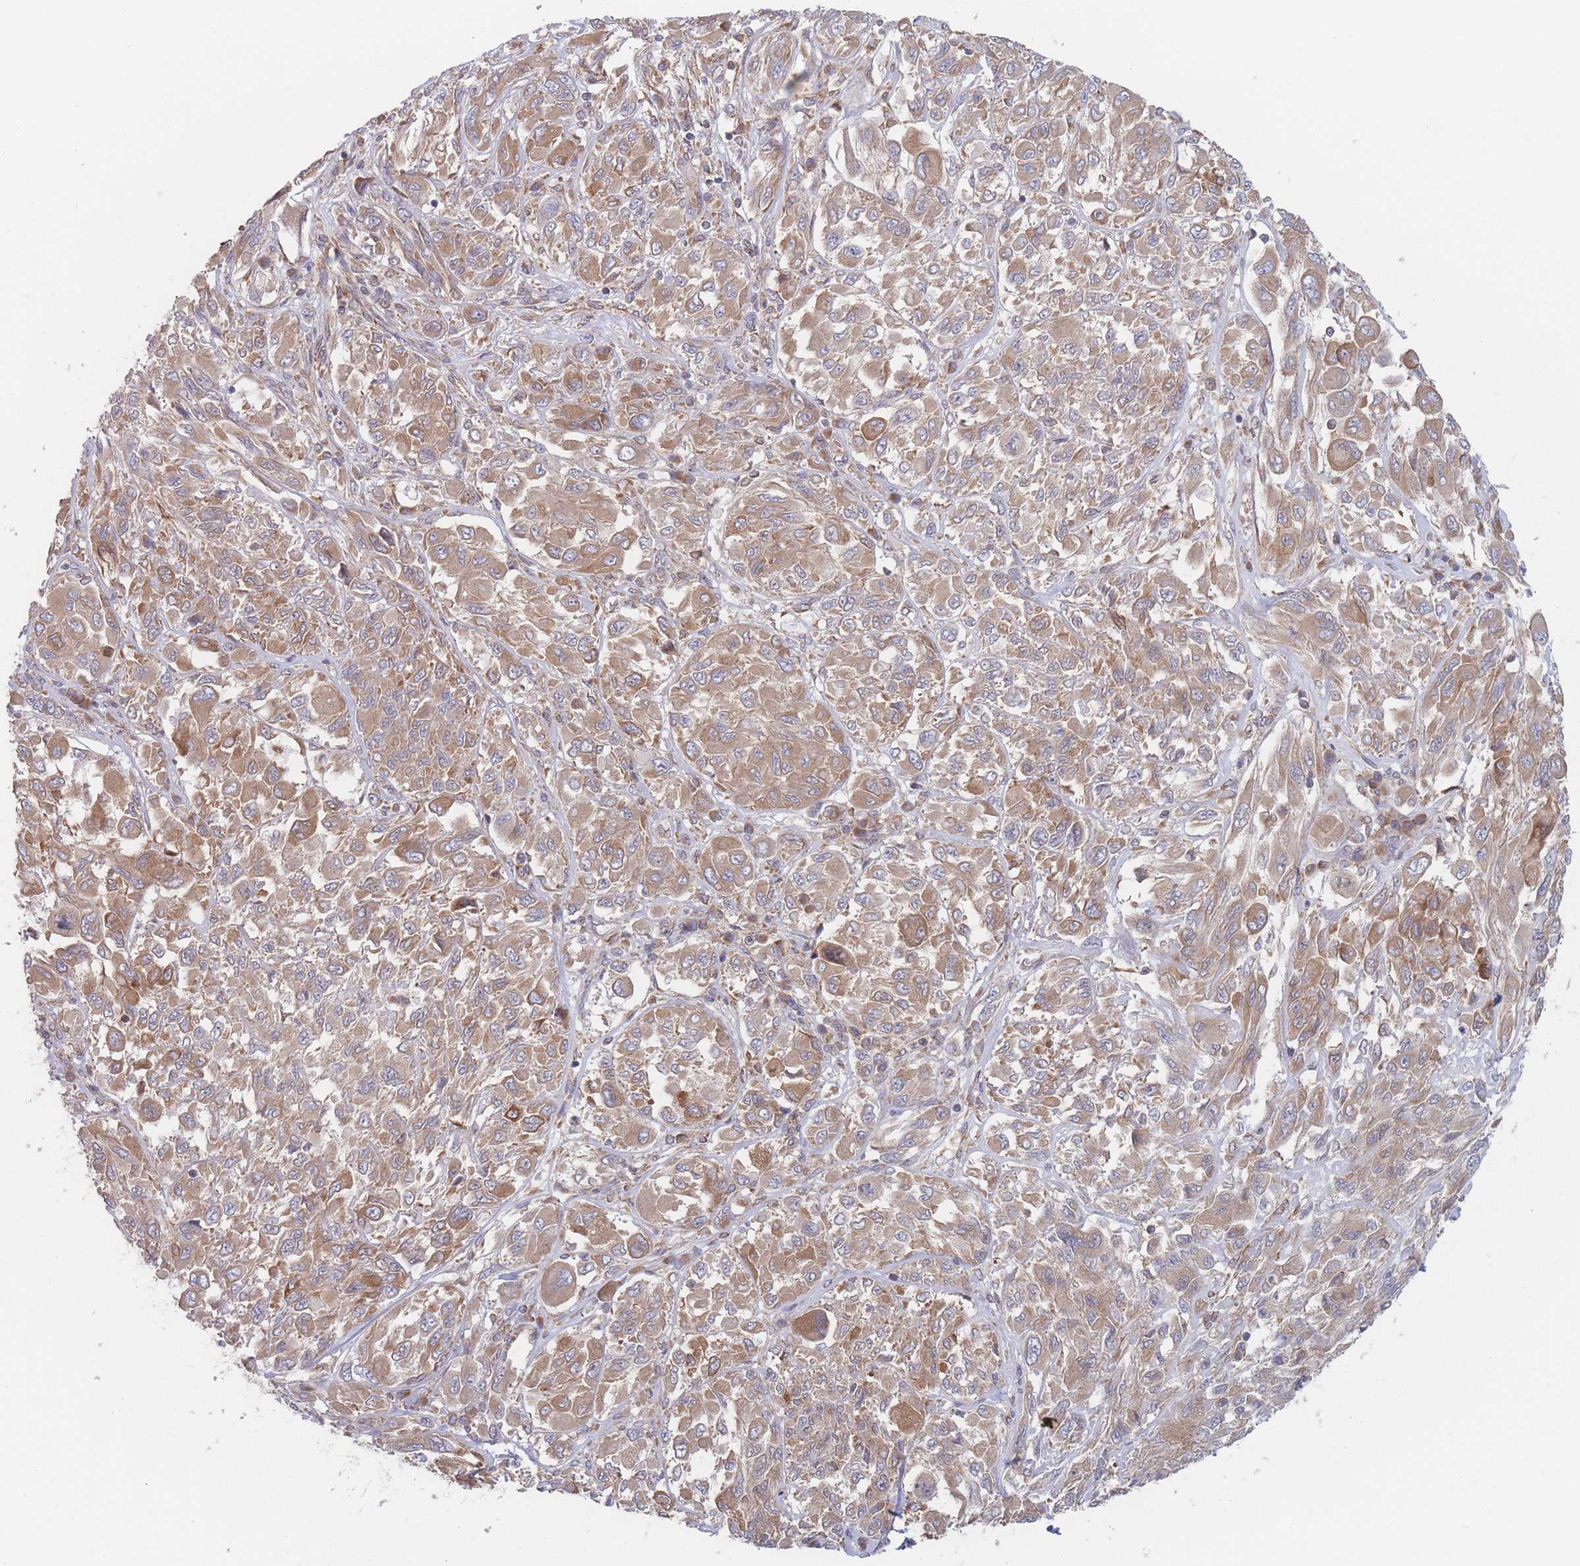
{"staining": {"intensity": "moderate", "quantity": ">75%", "location": "cytoplasmic/membranous"}, "tissue": "melanoma", "cell_type": "Tumor cells", "image_type": "cancer", "snomed": [{"axis": "morphology", "description": "Malignant melanoma, NOS"}, {"axis": "topography", "description": "Skin"}], "caption": "Immunohistochemistry of melanoma reveals medium levels of moderate cytoplasmic/membranous staining in about >75% of tumor cells.", "gene": "KDSR", "patient": {"sex": "female", "age": 91}}